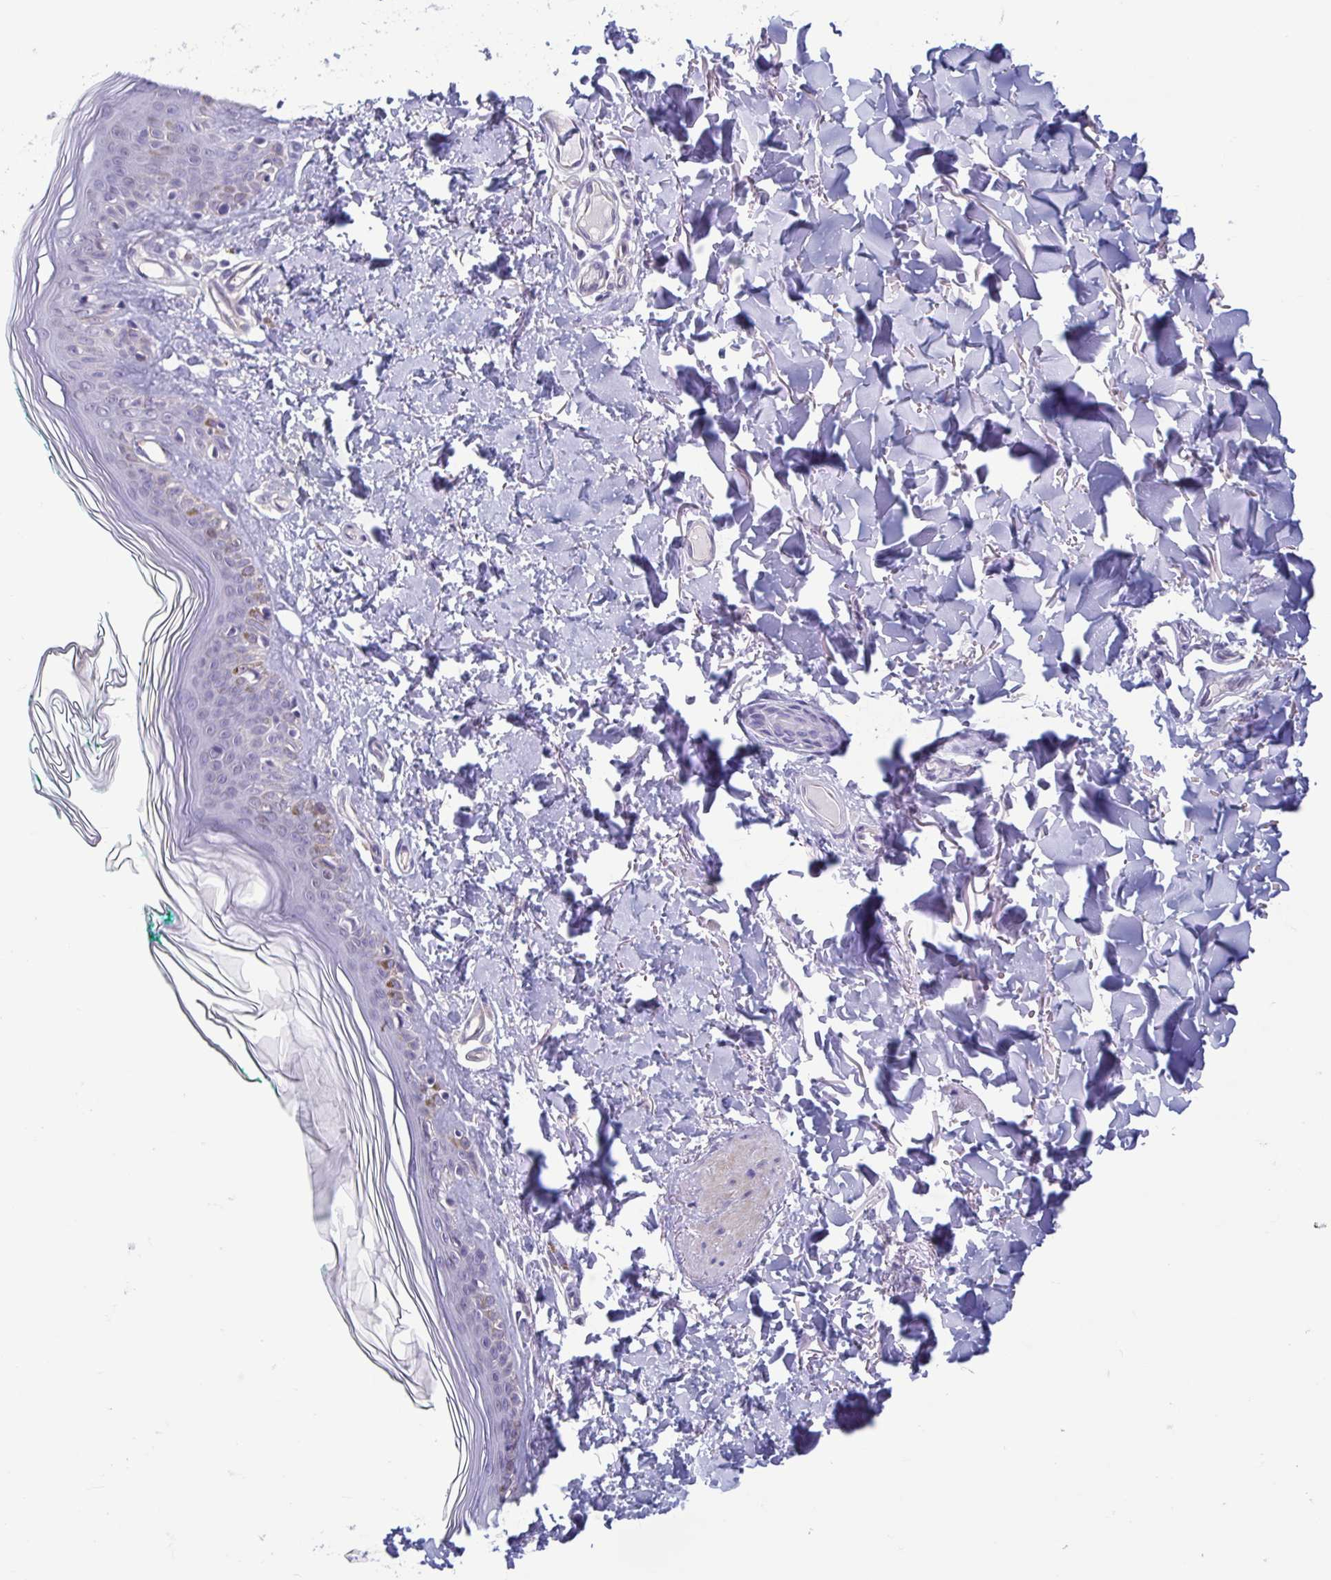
{"staining": {"intensity": "negative", "quantity": "none", "location": "none"}, "tissue": "skin", "cell_type": "Fibroblasts", "image_type": "normal", "snomed": [{"axis": "morphology", "description": "Normal tissue, NOS"}, {"axis": "topography", "description": "Skin"}, {"axis": "topography", "description": "Peripheral nerve tissue"}], "caption": "A high-resolution histopathology image shows immunohistochemistry staining of unremarkable skin, which reveals no significant staining in fibroblasts. (DAB (3,3'-diaminobenzidine) IHC, high magnification).", "gene": "MORC4", "patient": {"sex": "female", "age": 45}}